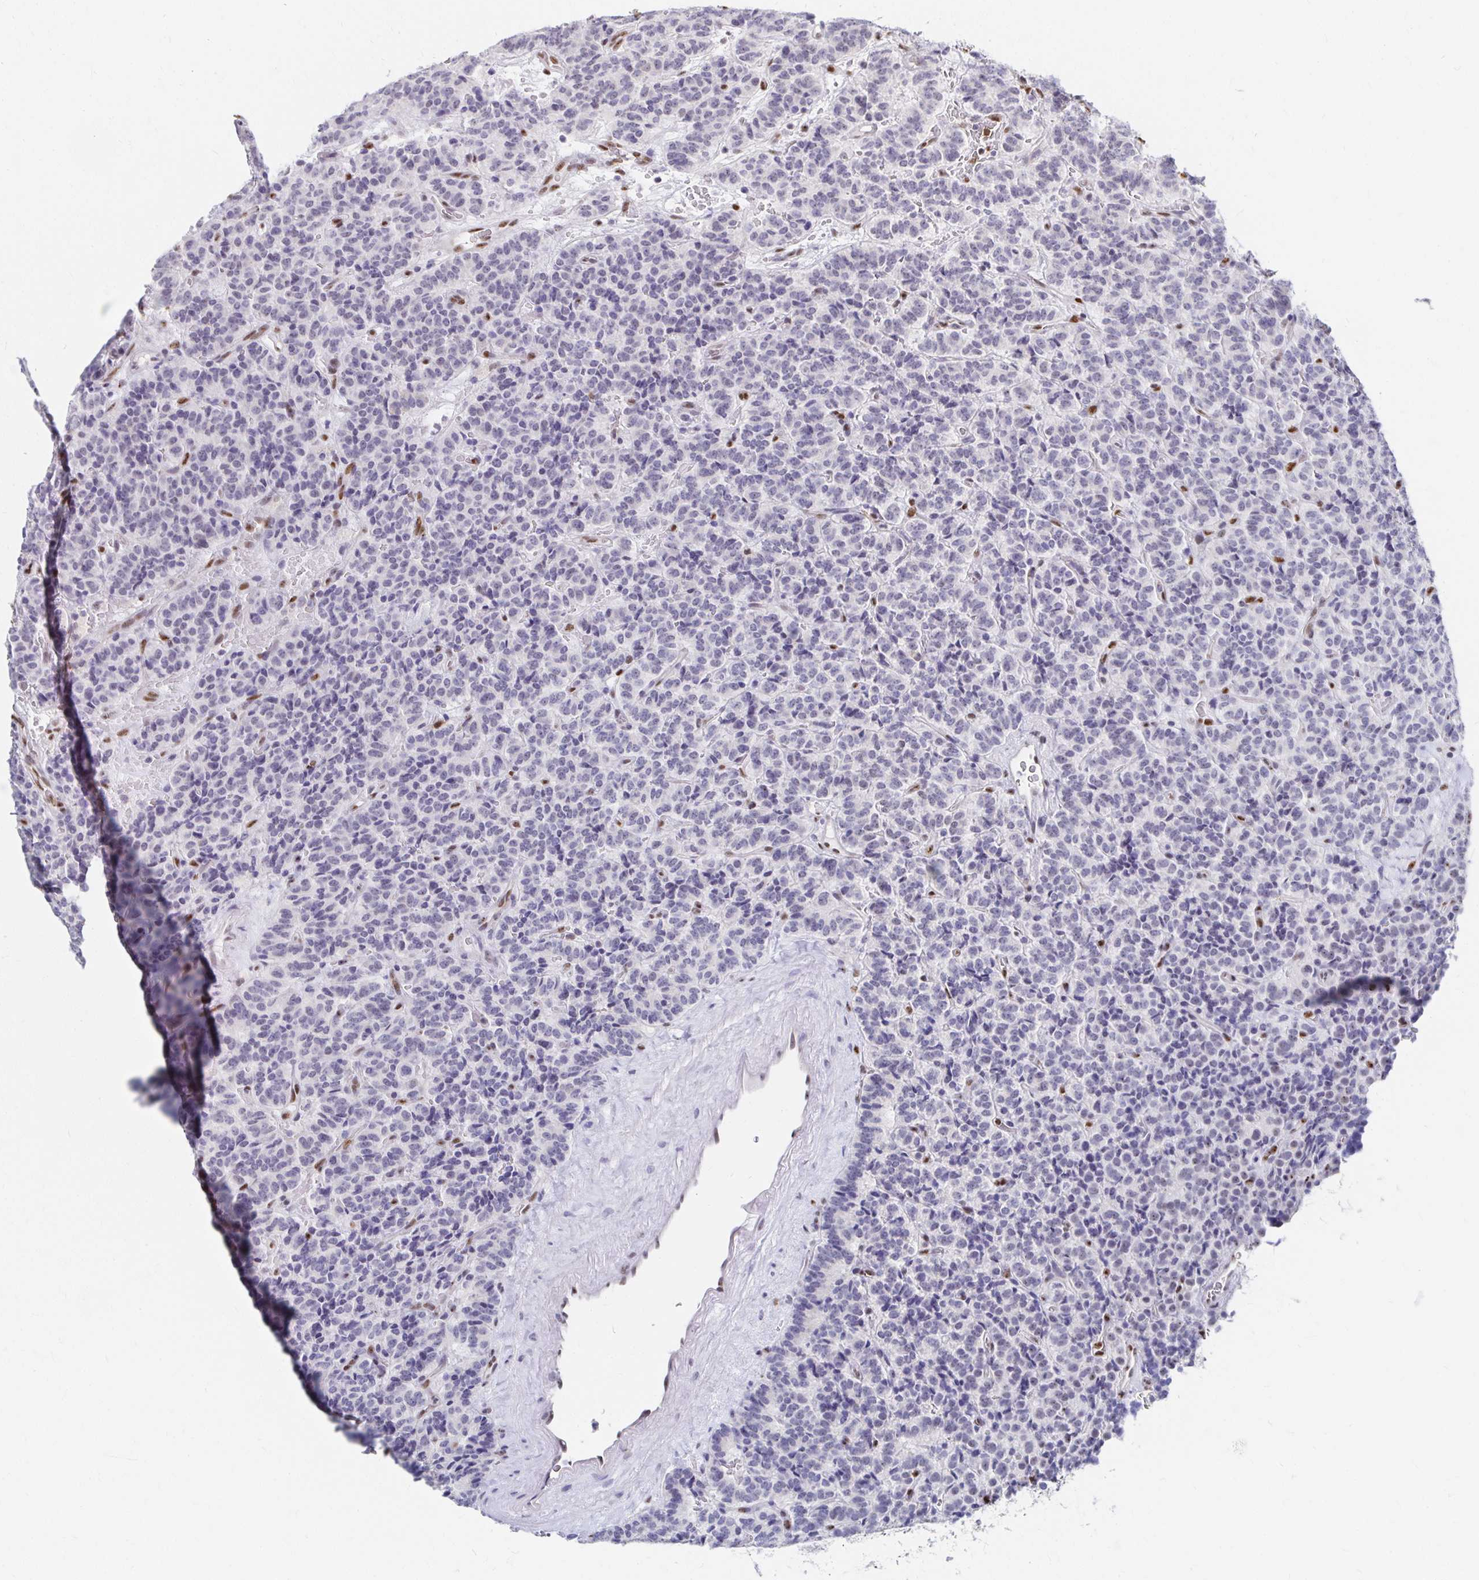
{"staining": {"intensity": "negative", "quantity": "none", "location": "none"}, "tissue": "carcinoid", "cell_type": "Tumor cells", "image_type": "cancer", "snomed": [{"axis": "morphology", "description": "Carcinoid, malignant, NOS"}, {"axis": "topography", "description": "Pancreas"}], "caption": "IHC photomicrograph of human carcinoid stained for a protein (brown), which exhibits no staining in tumor cells.", "gene": "CLIC3", "patient": {"sex": "male", "age": 36}}